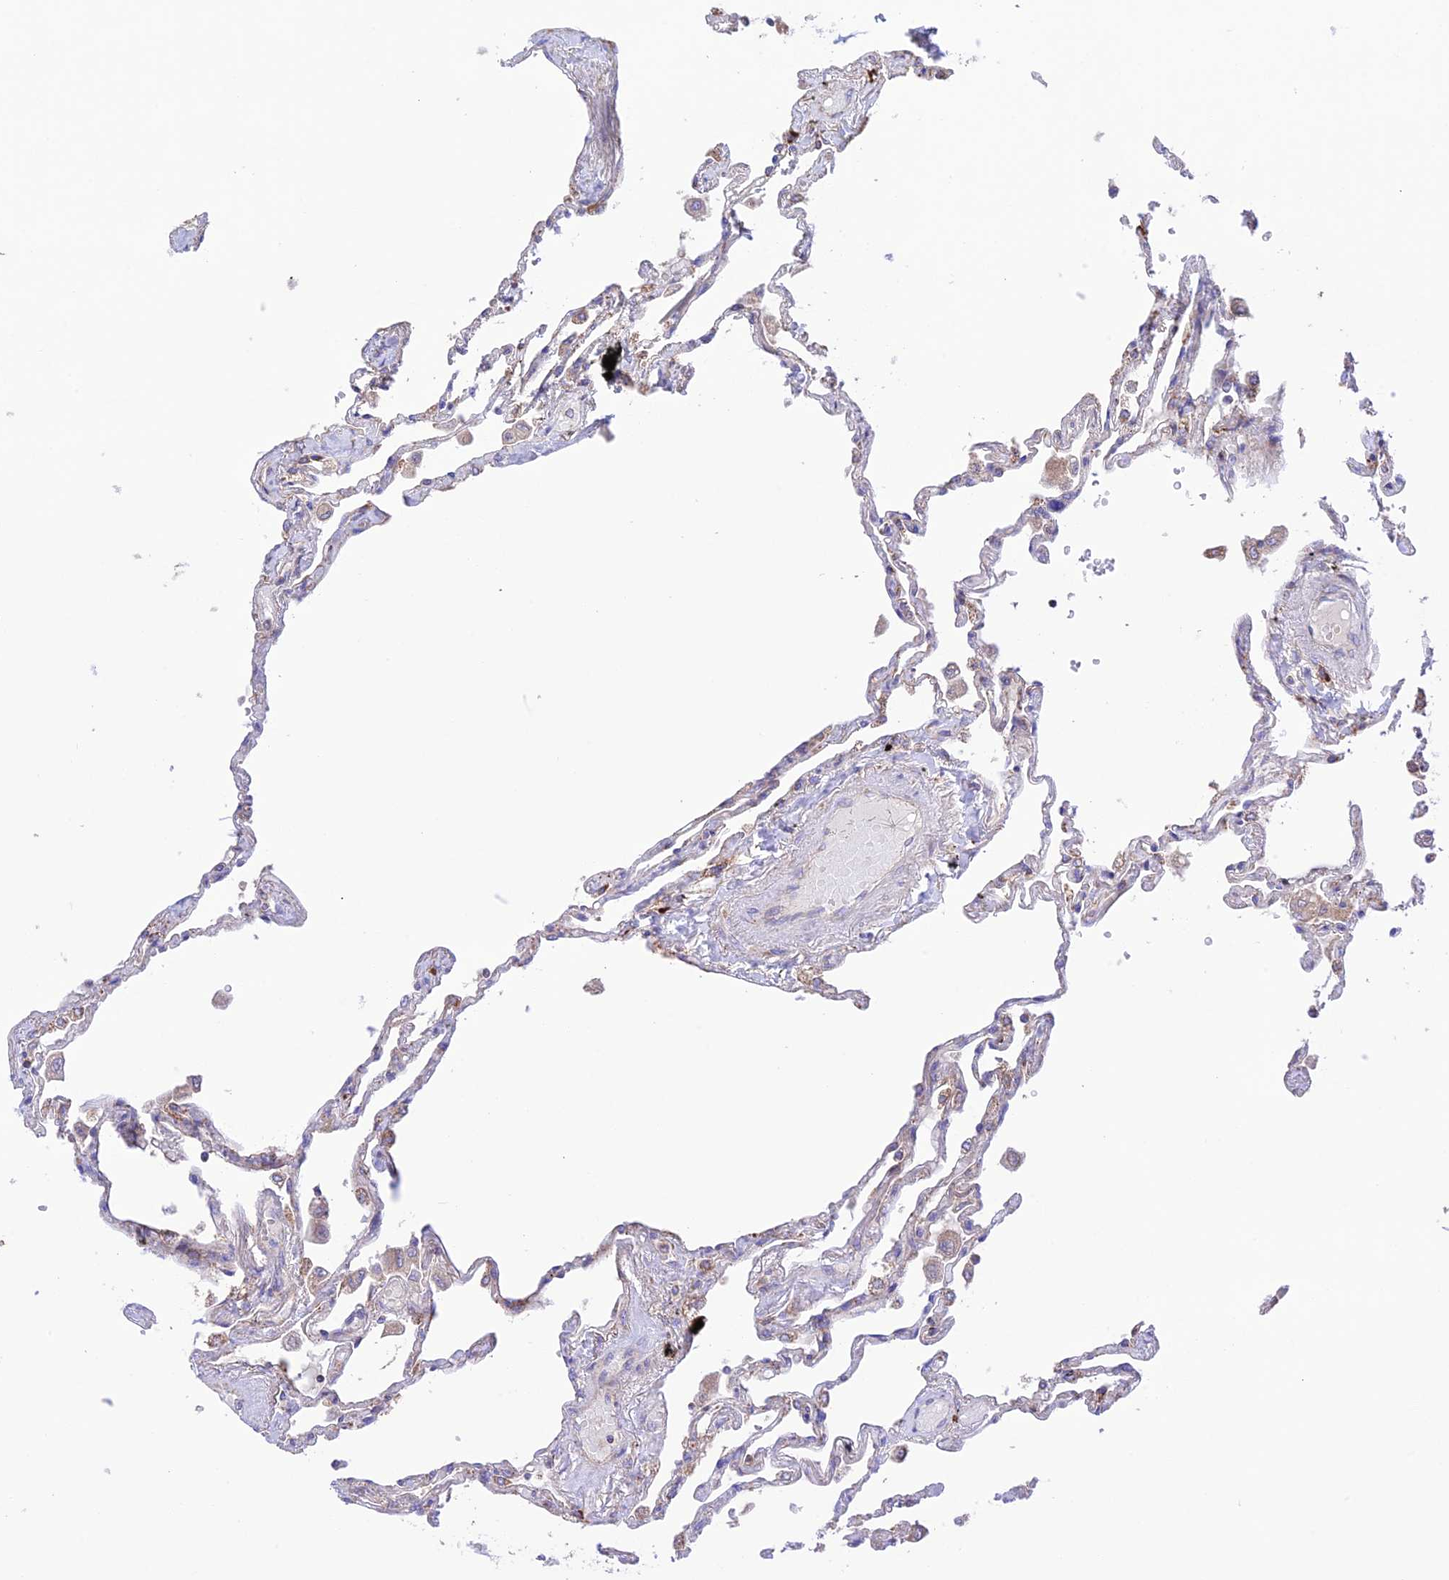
{"staining": {"intensity": "negative", "quantity": "none", "location": "none"}, "tissue": "lung", "cell_type": "Alveolar cells", "image_type": "normal", "snomed": [{"axis": "morphology", "description": "Normal tissue, NOS"}, {"axis": "topography", "description": "Lung"}], "caption": "Immunohistochemical staining of normal human lung exhibits no significant positivity in alveolar cells.", "gene": "UAP1L1", "patient": {"sex": "female", "age": 67}}